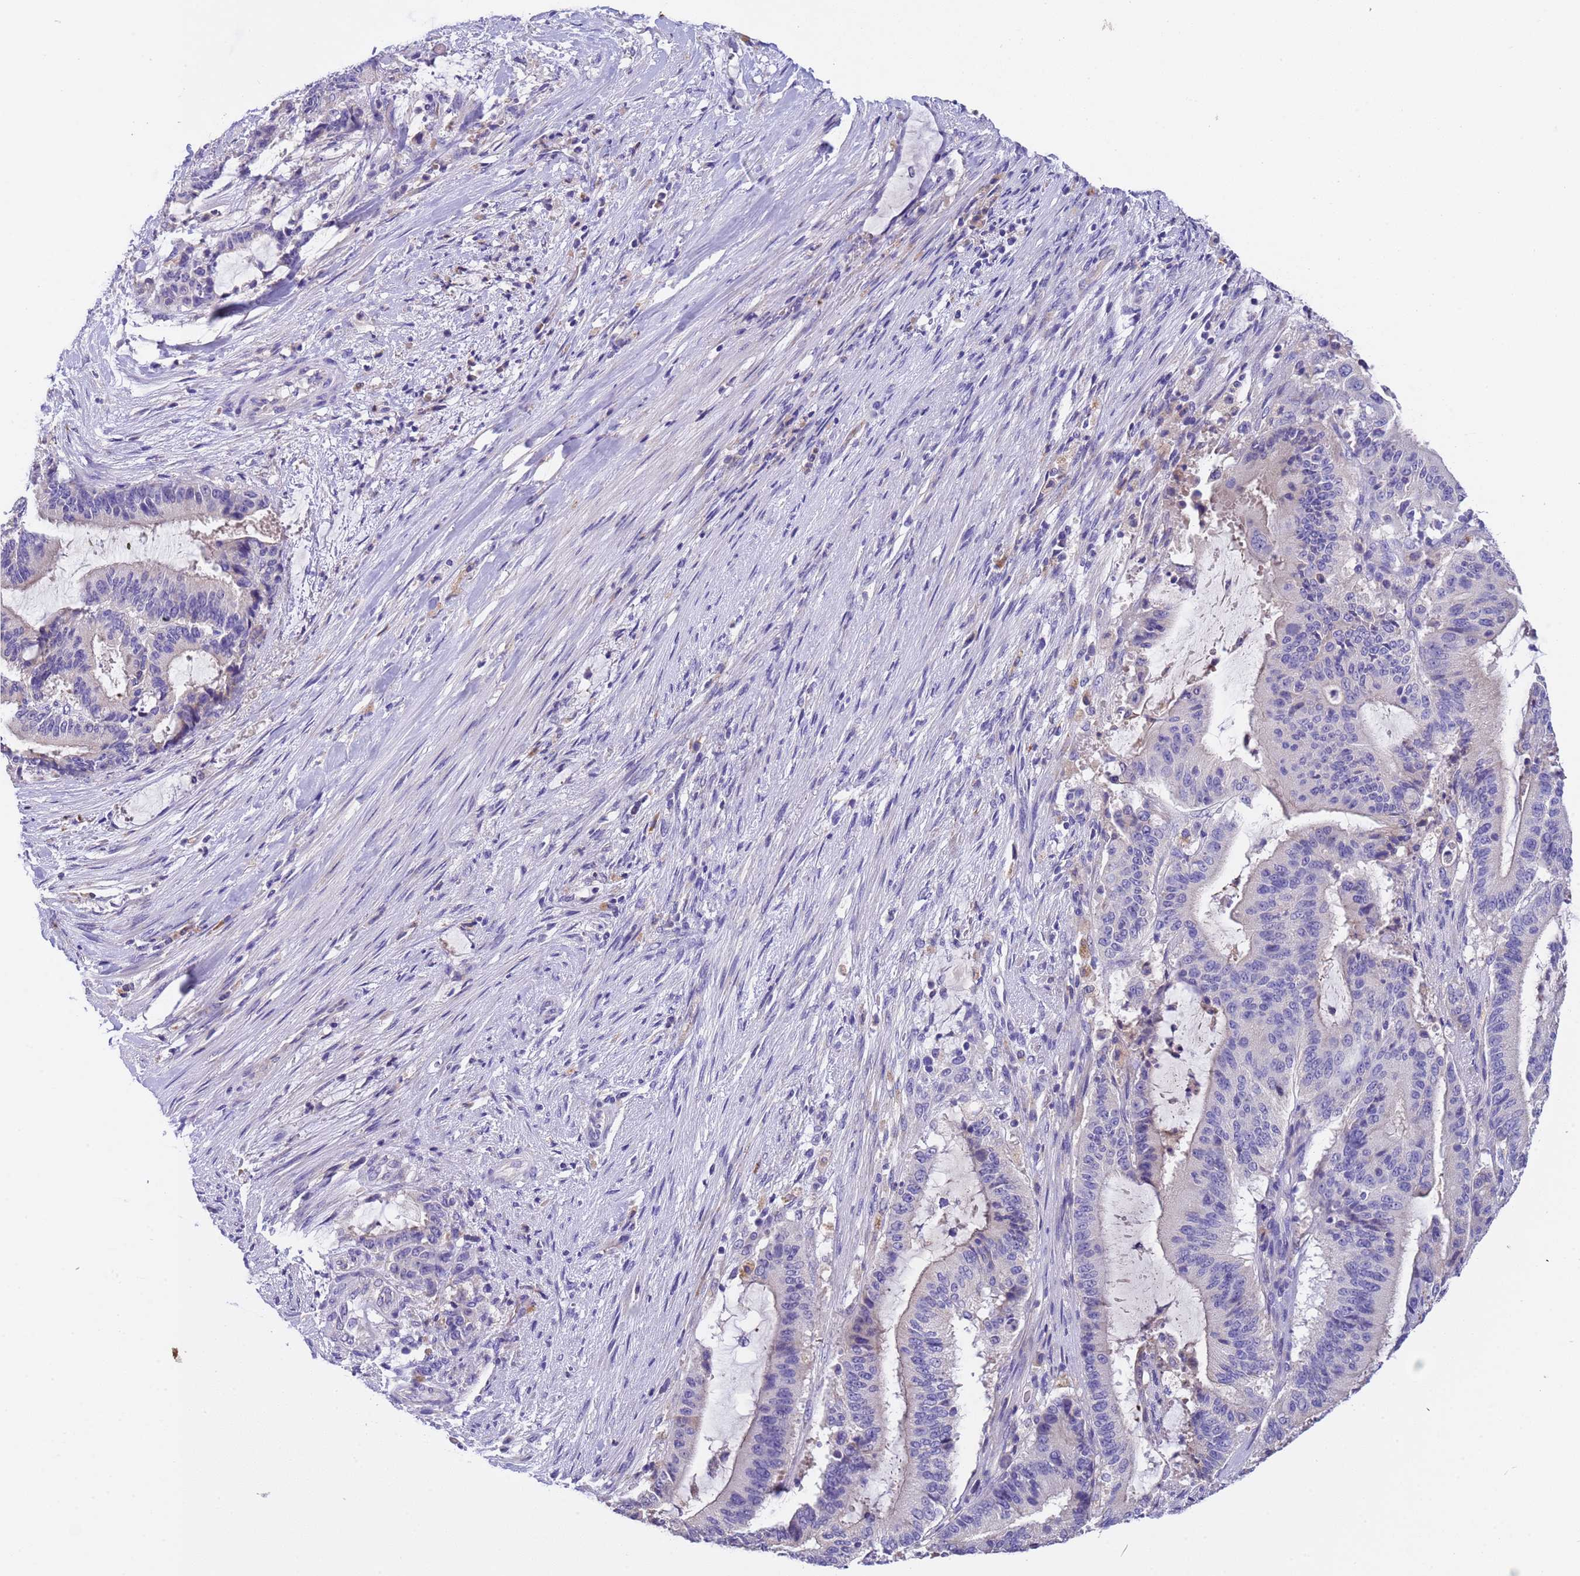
{"staining": {"intensity": "negative", "quantity": "none", "location": "none"}, "tissue": "liver cancer", "cell_type": "Tumor cells", "image_type": "cancer", "snomed": [{"axis": "morphology", "description": "Normal tissue, NOS"}, {"axis": "morphology", "description": "Cholangiocarcinoma"}, {"axis": "topography", "description": "Liver"}, {"axis": "topography", "description": "Peripheral nerve tissue"}], "caption": "This is an immunohistochemistry (IHC) micrograph of human liver cancer. There is no staining in tumor cells.", "gene": "SLC24A3", "patient": {"sex": "female", "age": 73}}